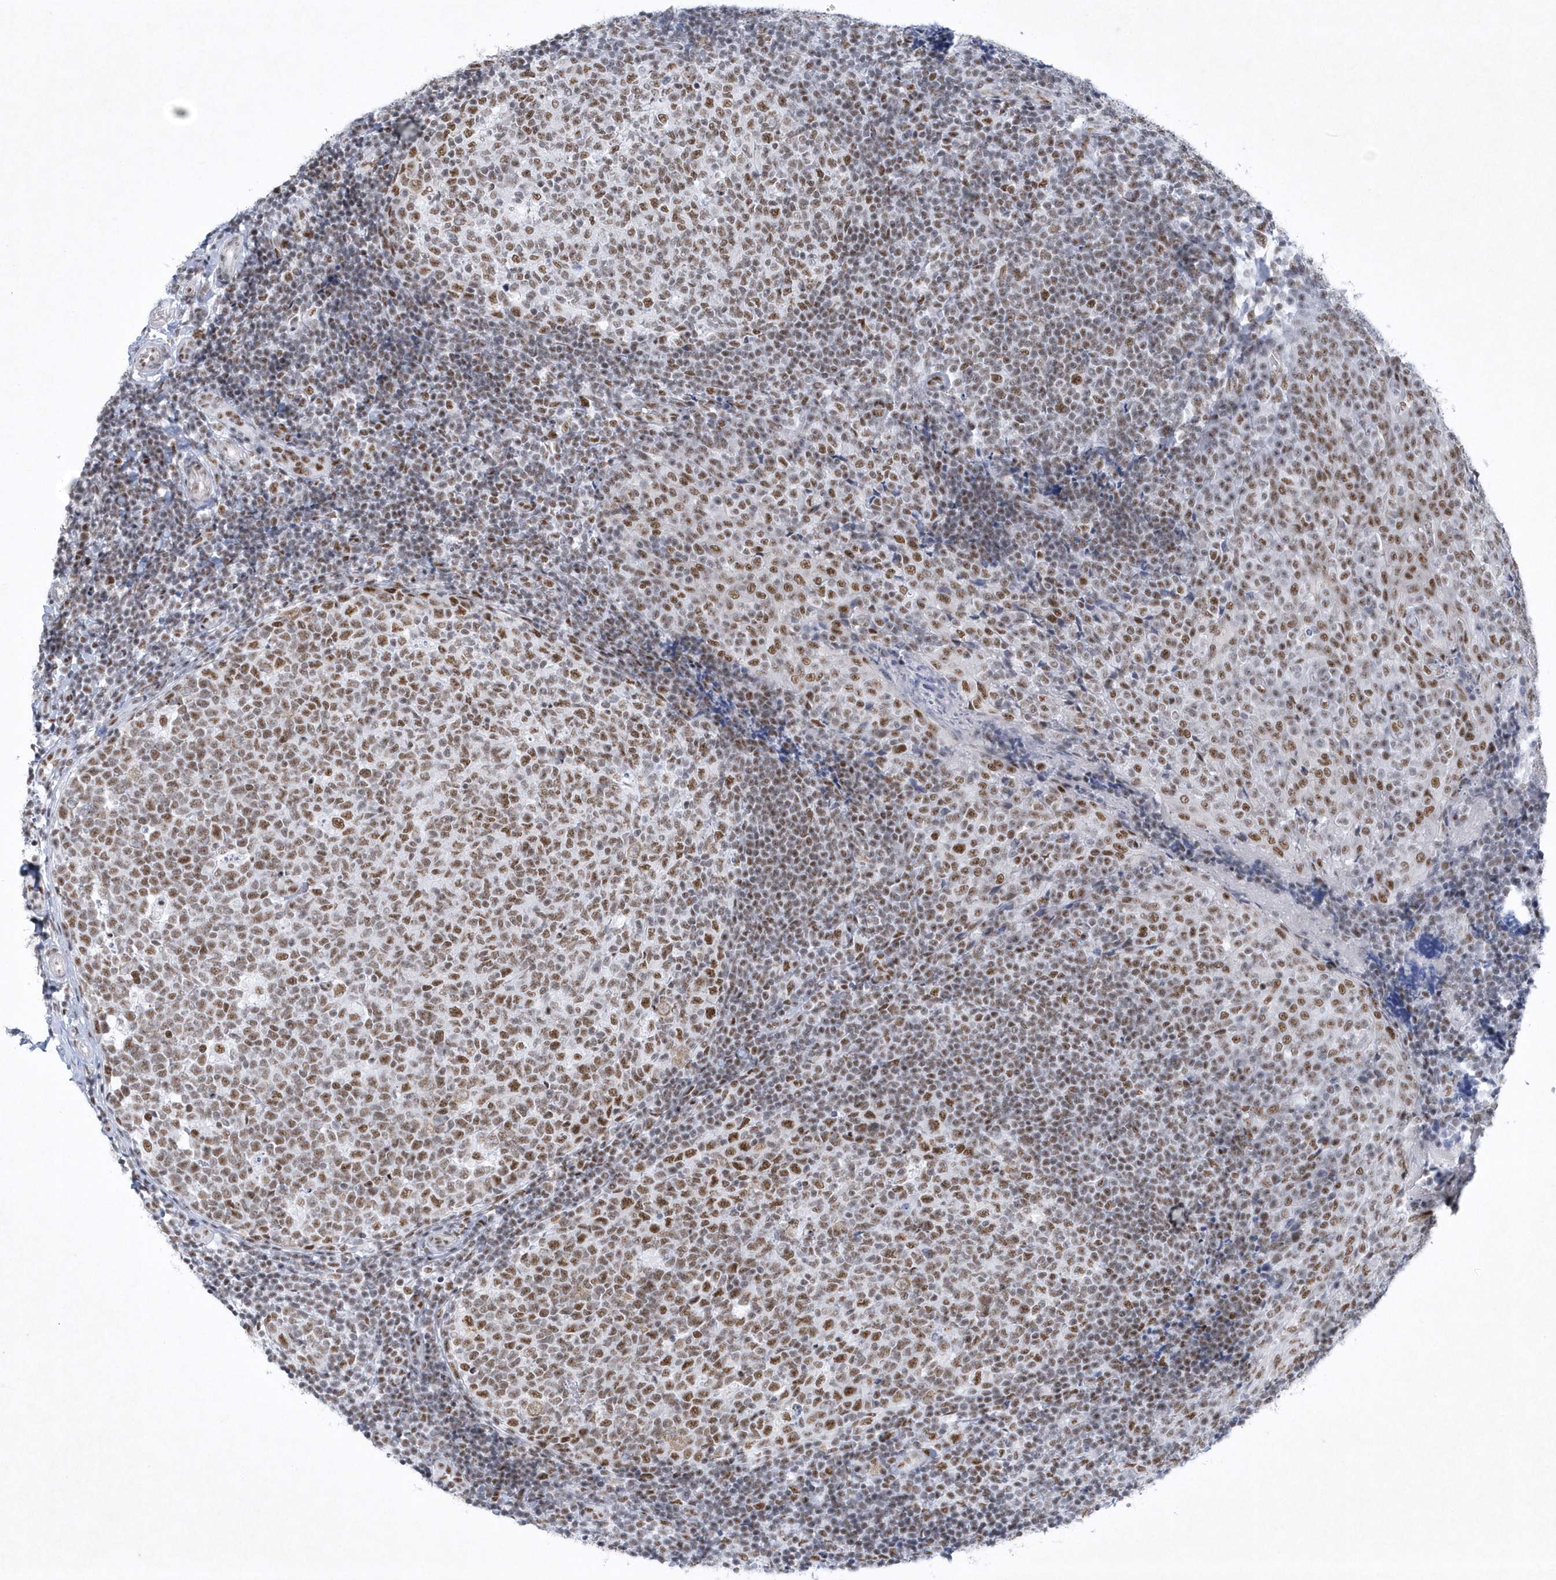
{"staining": {"intensity": "moderate", "quantity": ">75%", "location": "nuclear"}, "tissue": "tonsil", "cell_type": "Germinal center cells", "image_type": "normal", "snomed": [{"axis": "morphology", "description": "Normal tissue, NOS"}, {"axis": "topography", "description": "Tonsil"}], "caption": "IHC photomicrograph of normal tonsil: tonsil stained using immunohistochemistry (IHC) demonstrates medium levels of moderate protein expression localized specifically in the nuclear of germinal center cells, appearing as a nuclear brown color.", "gene": "DCLRE1A", "patient": {"sex": "female", "age": 19}}